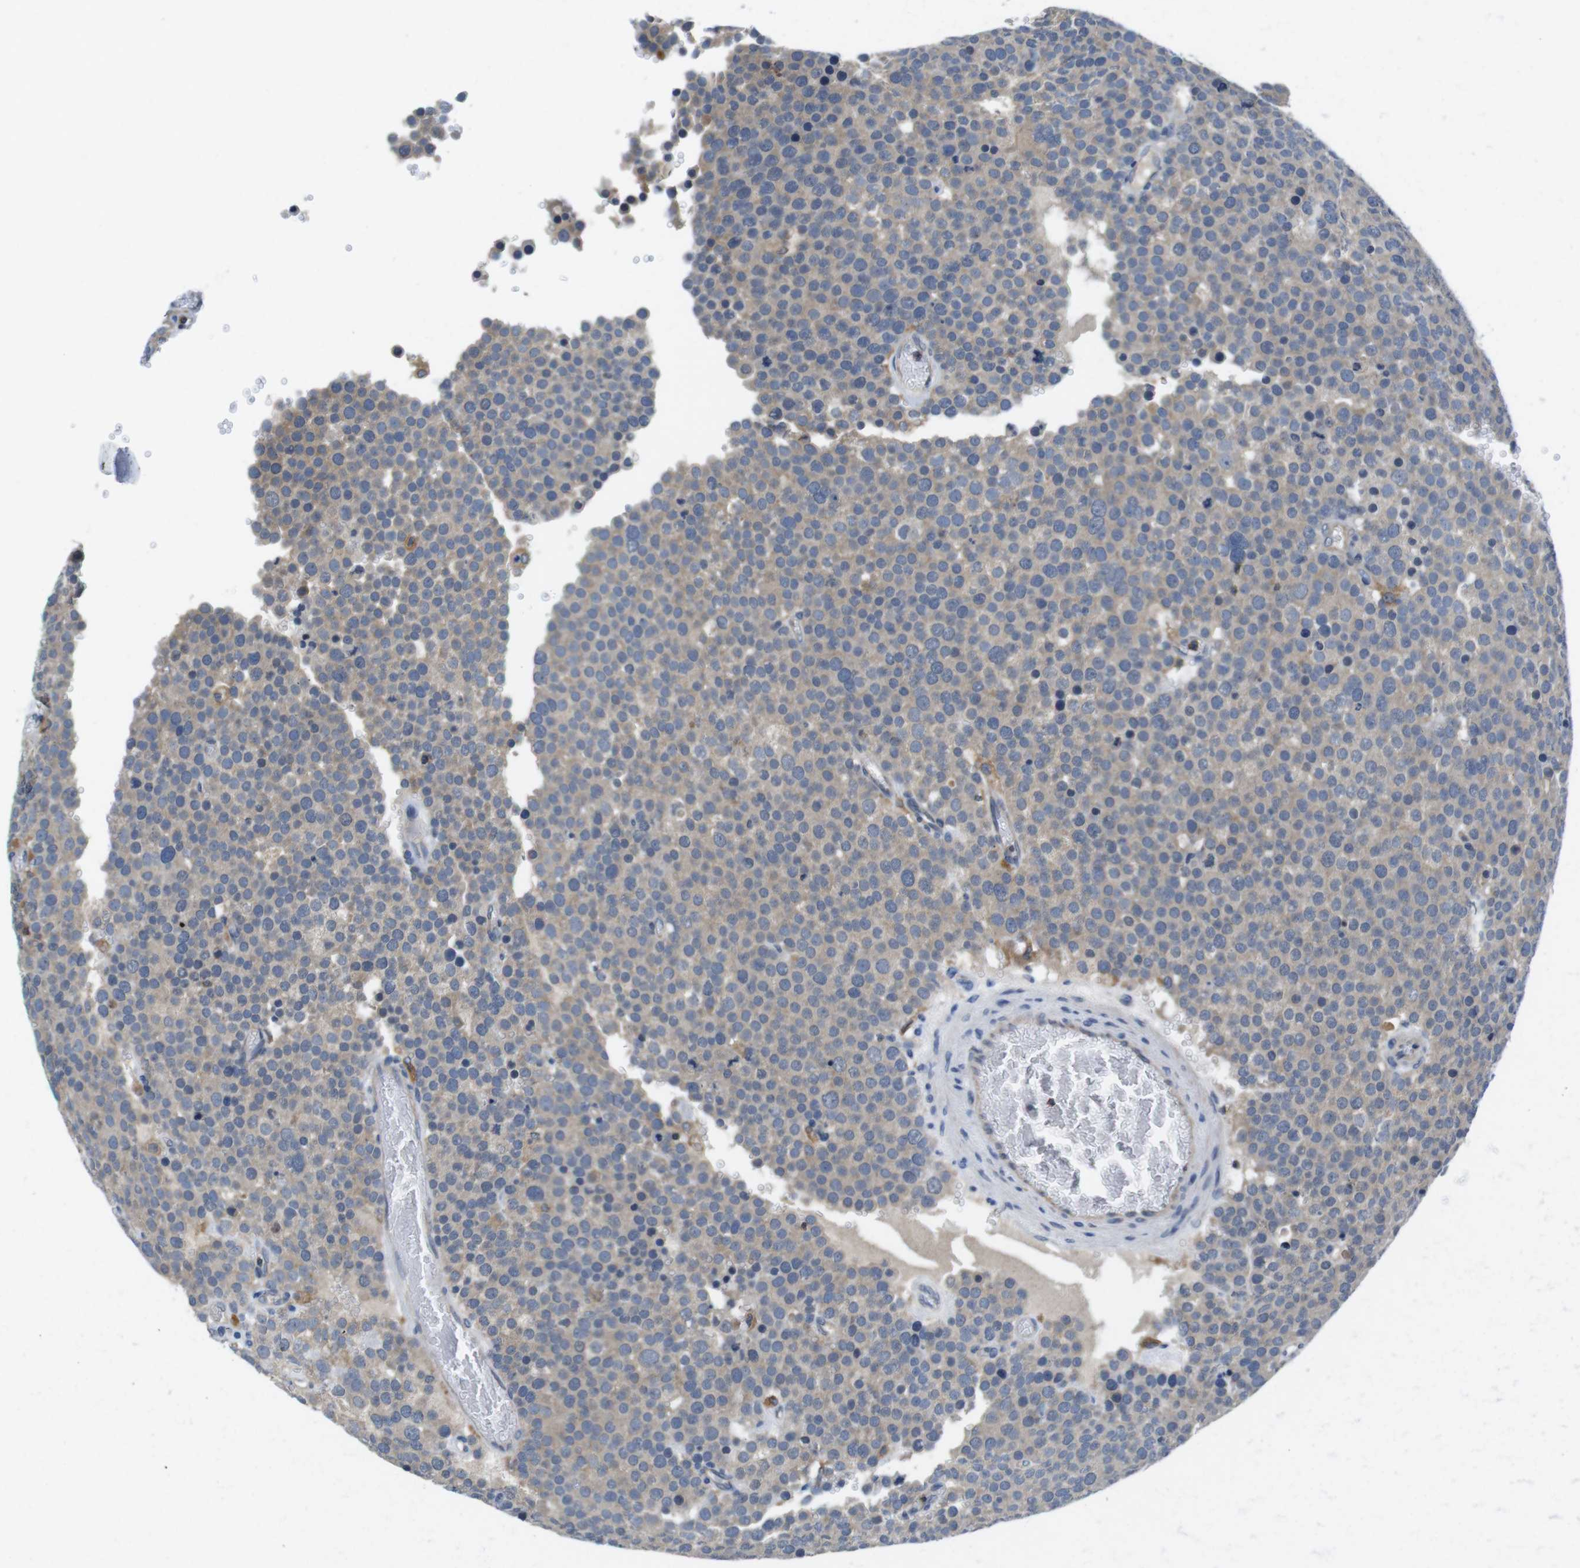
{"staining": {"intensity": "weak", "quantity": ">75%", "location": "cytoplasmic/membranous"}, "tissue": "testis cancer", "cell_type": "Tumor cells", "image_type": "cancer", "snomed": [{"axis": "morphology", "description": "Normal tissue, NOS"}, {"axis": "morphology", "description": "Seminoma, NOS"}, {"axis": "topography", "description": "Testis"}], "caption": "Human testis cancer stained with a brown dye shows weak cytoplasmic/membranous positive staining in approximately >75% of tumor cells.", "gene": "PIK3CD", "patient": {"sex": "male", "age": 71}}